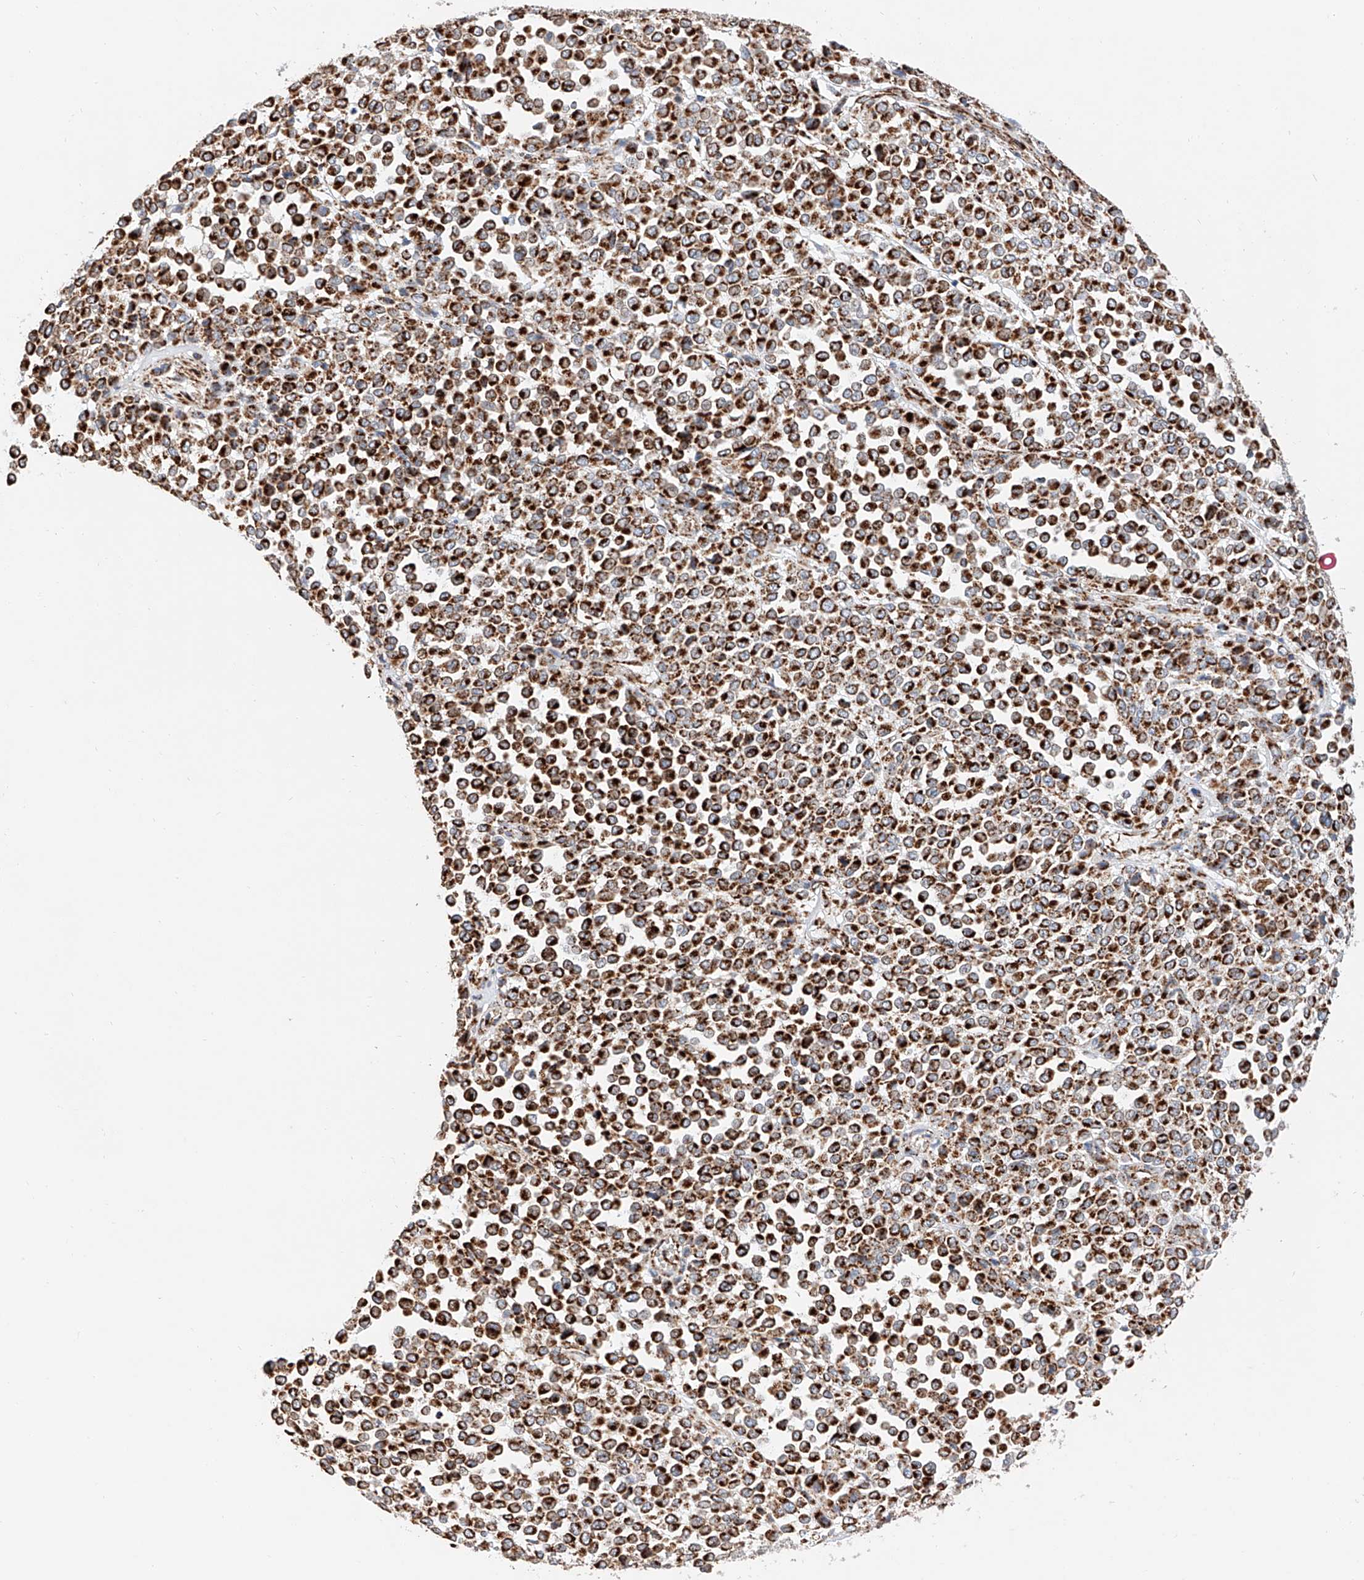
{"staining": {"intensity": "strong", "quantity": ">75%", "location": "cytoplasmic/membranous"}, "tissue": "melanoma", "cell_type": "Tumor cells", "image_type": "cancer", "snomed": [{"axis": "morphology", "description": "Malignant melanoma, Metastatic site"}, {"axis": "topography", "description": "Pancreas"}], "caption": "An image of malignant melanoma (metastatic site) stained for a protein displays strong cytoplasmic/membranous brown staining in tumor cells.", "gene": "NDUFV3", "patient": {"sex": "female", "age": 30}}